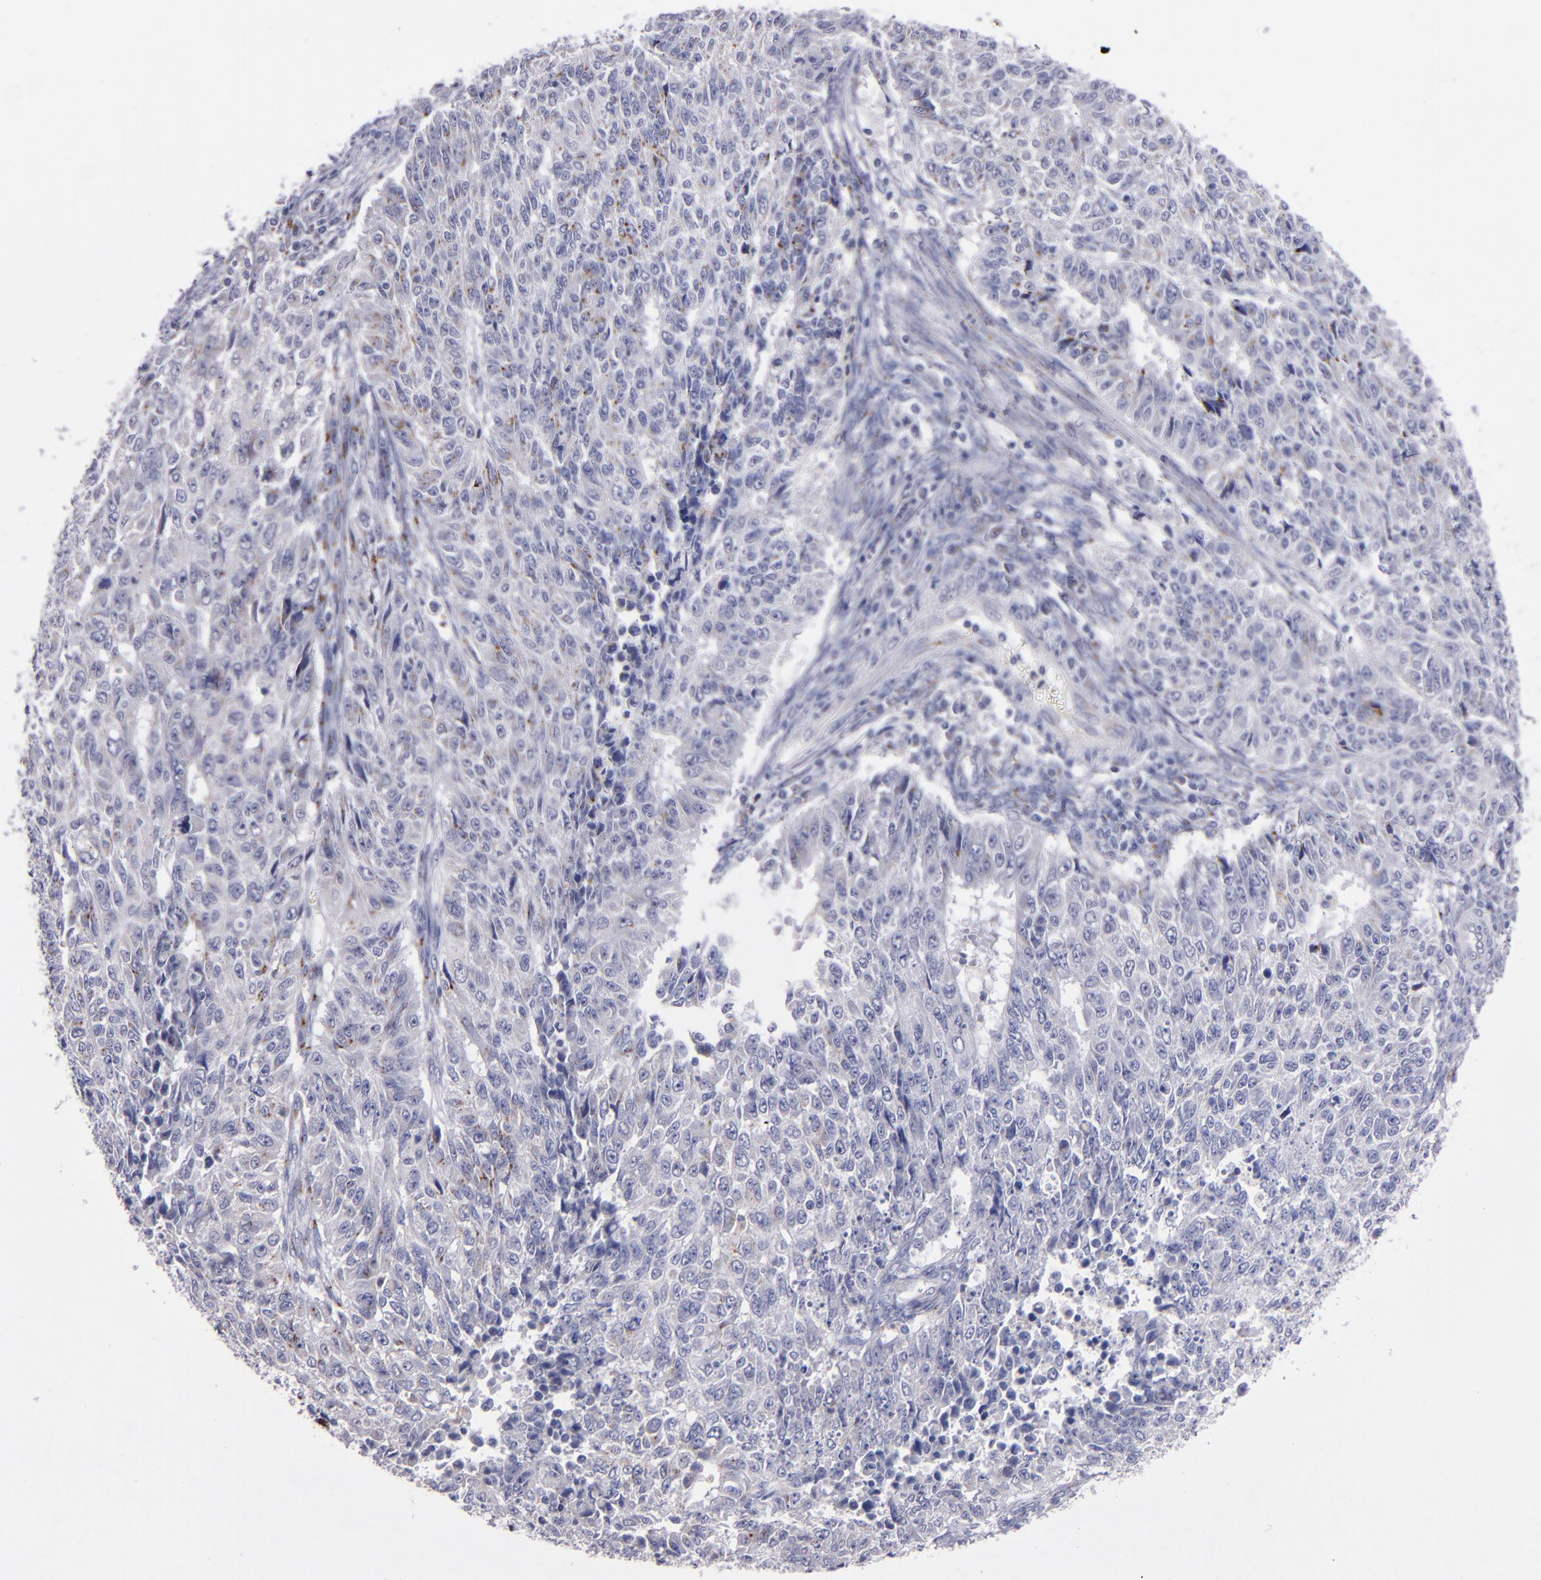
{"staining": {"intensity": "moderate", "quantity": "25%-75%", "location": "cytoplasmic/membranous"}, "tissue": "endometrial cancer", "cell_type": "Tumor cells", "image_type": "cancer", "snomed": [{"axis": "morphology", "description": "Adenocarcinoma, NOS"}, {"axis": "topography", "description": "Endometrium"}], "caption": "DAB (3,3'-diaminobenzidine) immunohistochemical staining of endometrial adenocarcinoma demonstrates moderate cytoplasmic/membranous protein expression in approximately 25%-75% of tumor cells.", "gene": "RAB41", "patient": {"sex": "female", "age": 42}}